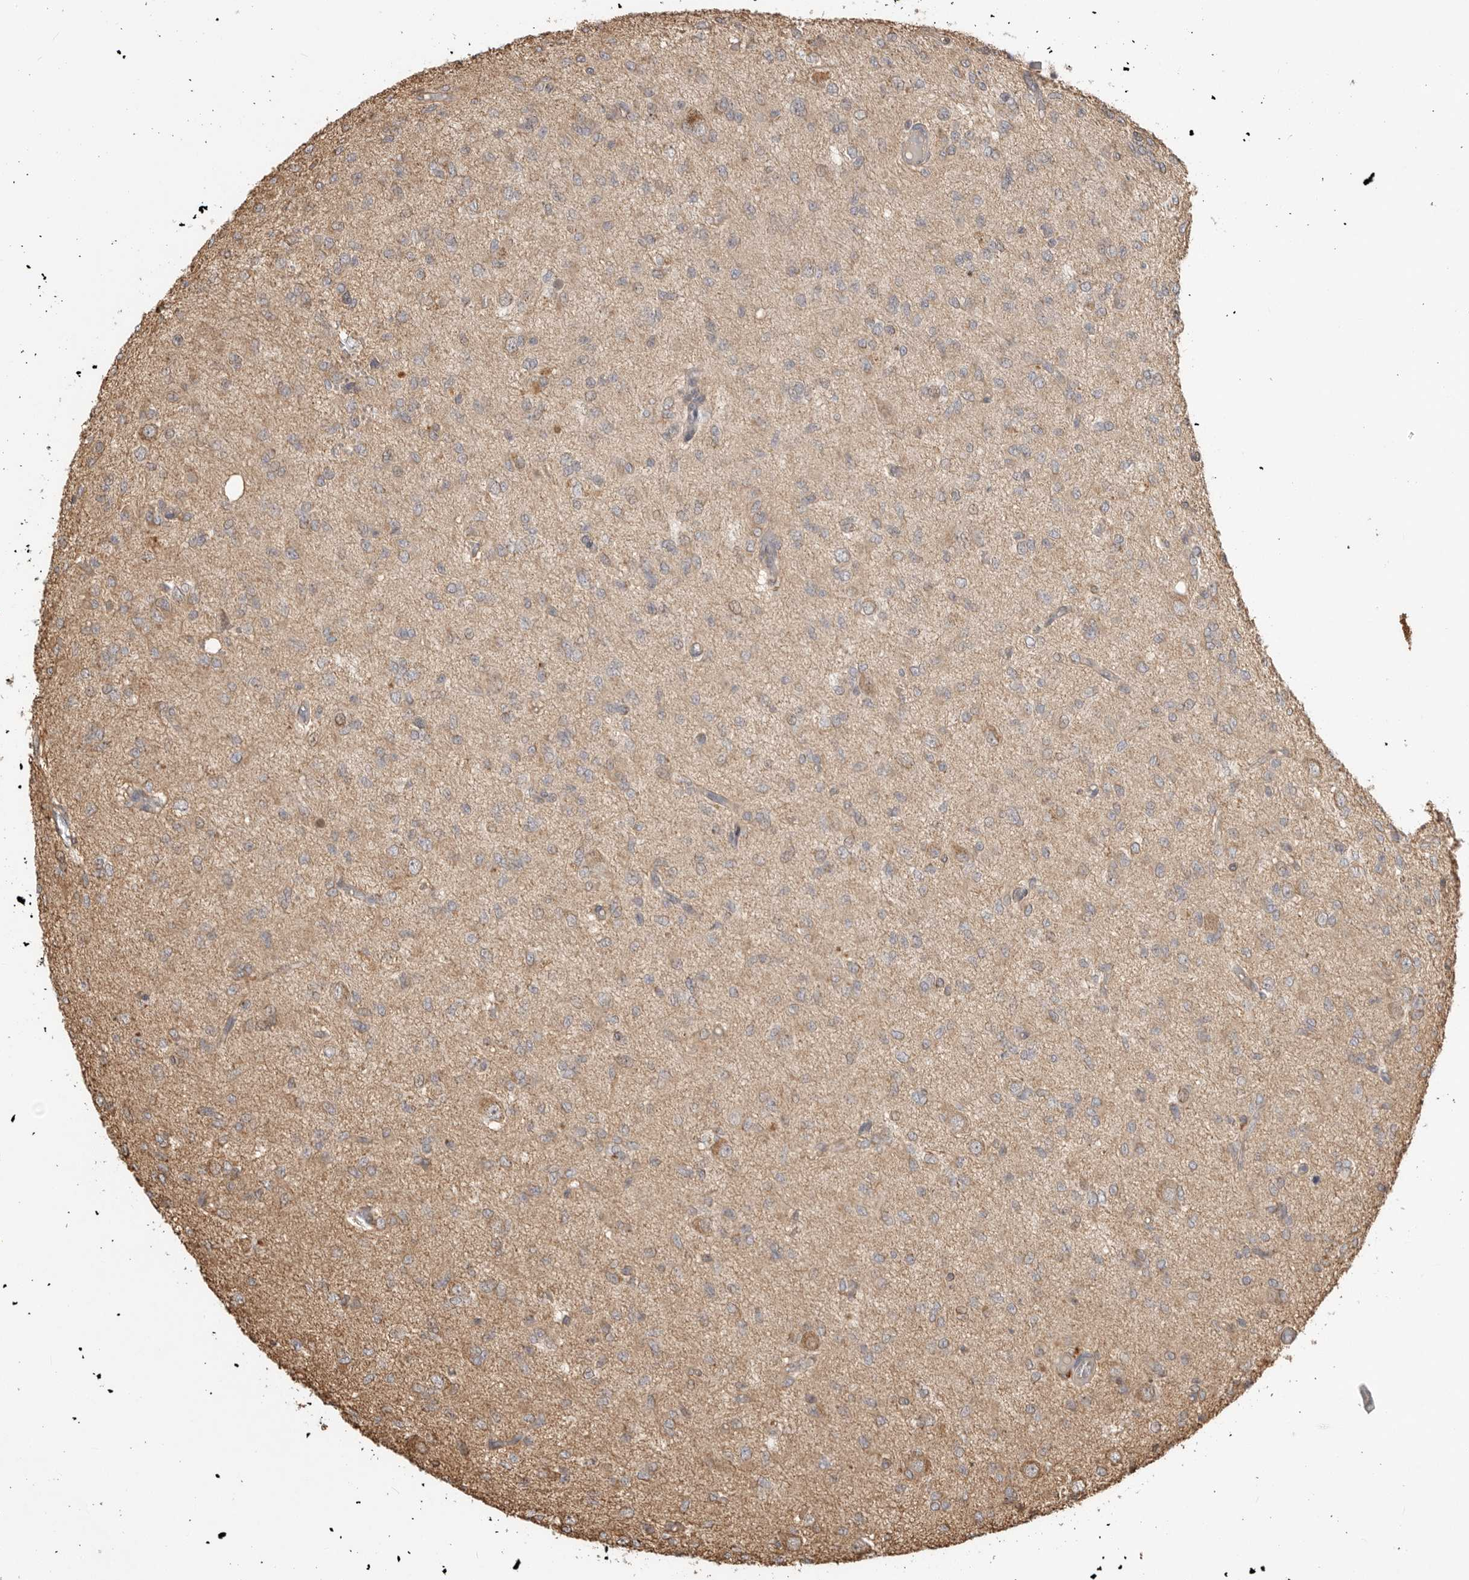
{"staining": {"intensity": "weak", "quantity": "25%-75%", "location": "cytoplasmic/membranous"}, "tissue": "glioma", "cell_type": "Tumor cells", "image_type": "cancer", "snomed": [{"axis": "morphology", "description": "Glioma, malignant, High grade"}, {"axis": "topography", "description": "Brain"}], "caption": "The micrograph shows immunohistochemical staining of glioma. There is weak cytoplasmic/membranous staining is present in about 25%-75% of tumor cells. Immunohistochemistry stains the protein of interest in brown and the nuclei are stained blue.", "gene": "DPH7", "patient": {"sex": "female", "age": 59}}